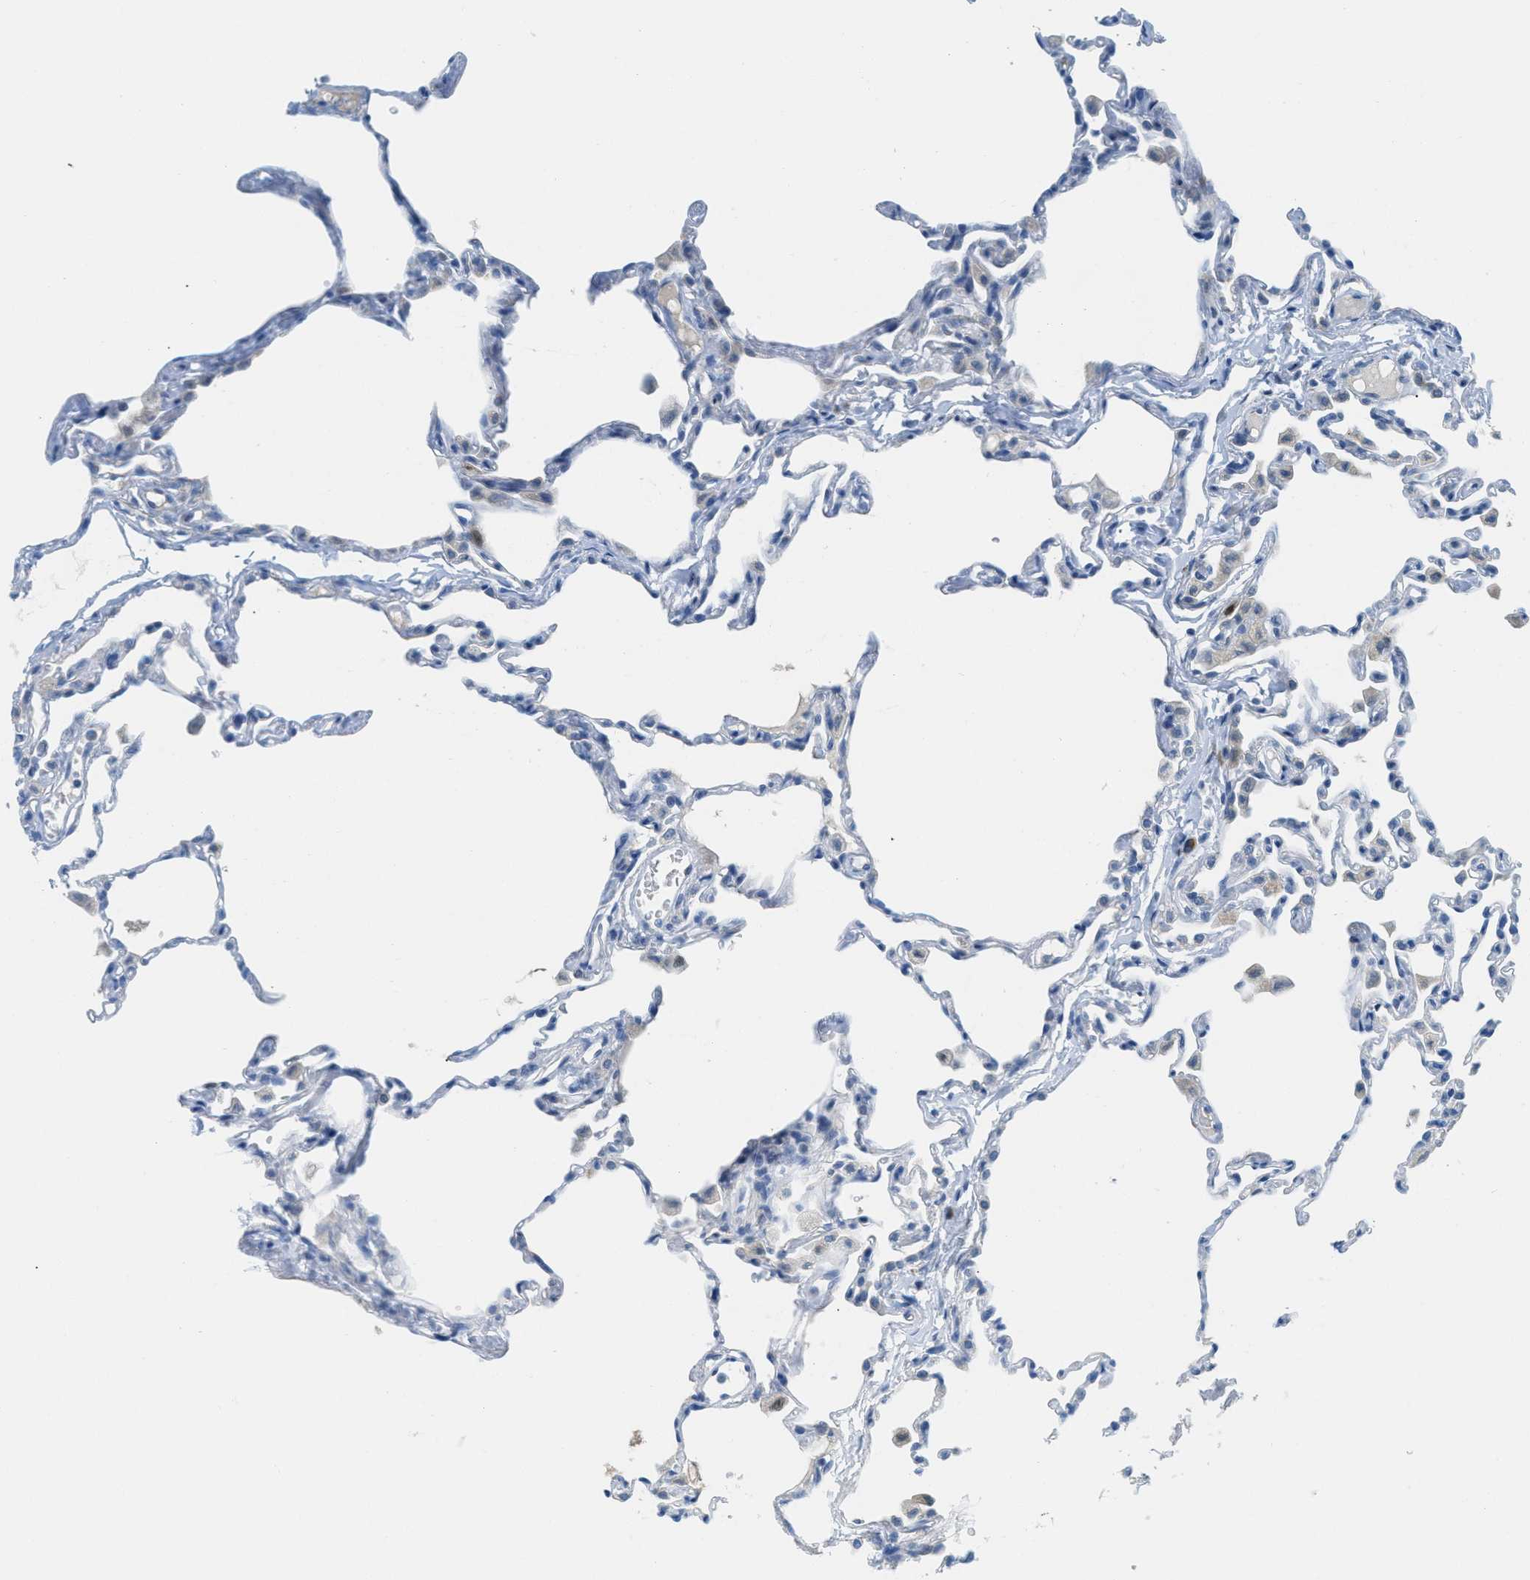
{"staining": {"intensity": "negative", "quantity": "none", "location": "none"}, "tissue": "lung", "cell_type": "Alveolar cells", "image_type": "normal", "snomed": [{"axis": "morphology", "description": "Normal tissue, NOS"}, {"axis": "topography", "description": "Lung"}], "caption": "Alveolar cells show no significant protein staining in normal lung. The staining is performed using DAB brown chromogen with nuclei counter-stained in using hematoxylin.", "gene": "ORC6", "patient": {"sex": "female", "age": 49}}